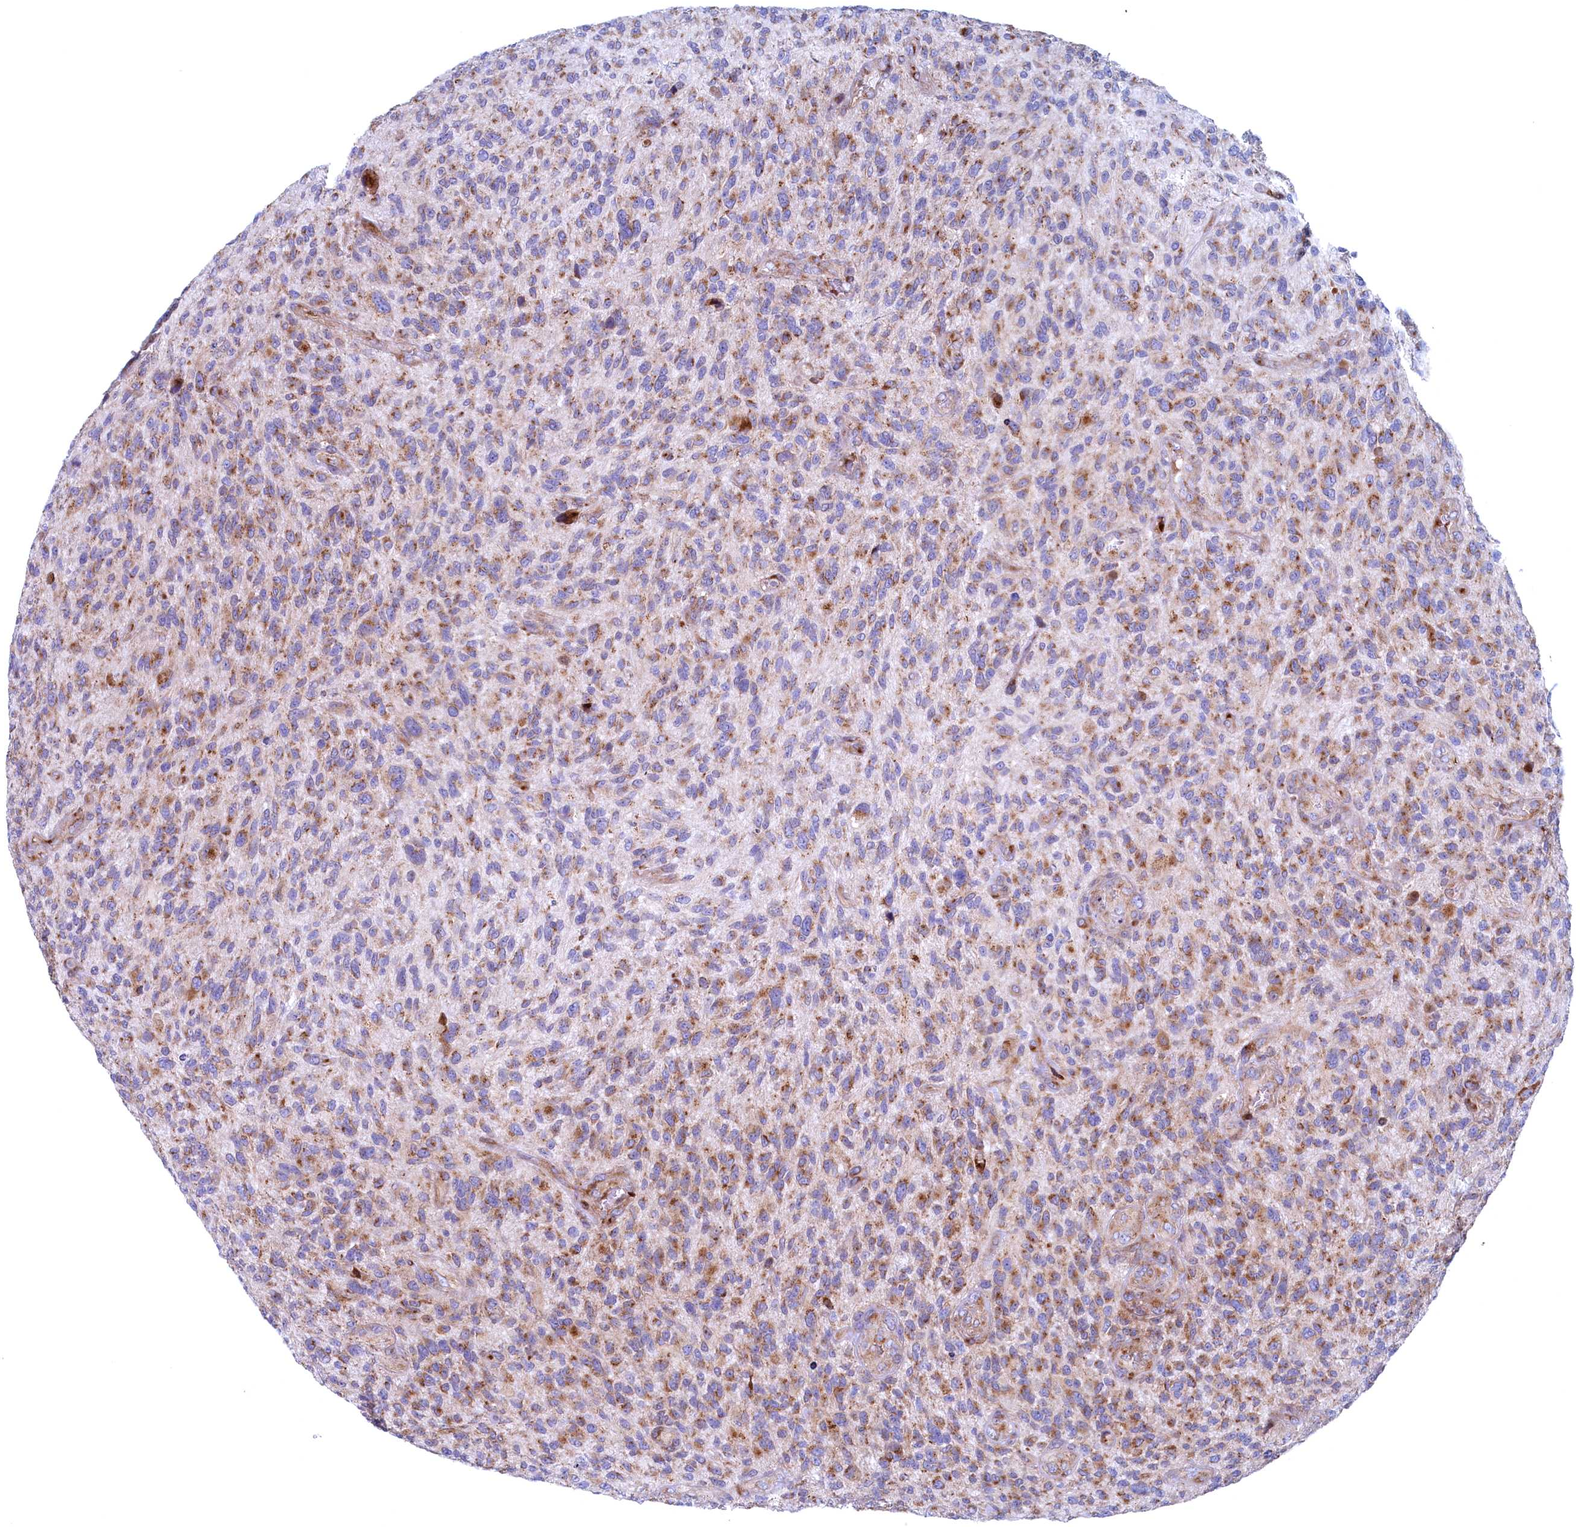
{"staining": {"intensity": "moderate", "quantity": "25%-75%", "location": "cytoplasmic/membranous"}, "tissue": "glioma", "cell_type": "Tumor cells", "image_type": "cancer", "snomed": [{"axis": "morphology", "description": "Glioma, malignant, High grade"}, {"axis": "topography", "description": "Brain"}], "caption": "Immunohistochemical staining of high-grade glioma (malignant) shows moderate cytoplasmic/membranous protein positivity in about 25%-75% of tumor cells. The staining was performed using DAB to visualize the protein expression in brown, while the nuclei were stained in blue with hematoxylin (Magnification: 20x).", "gene": "MTFMT", "patient": {"sex": "male", "age": 47}}